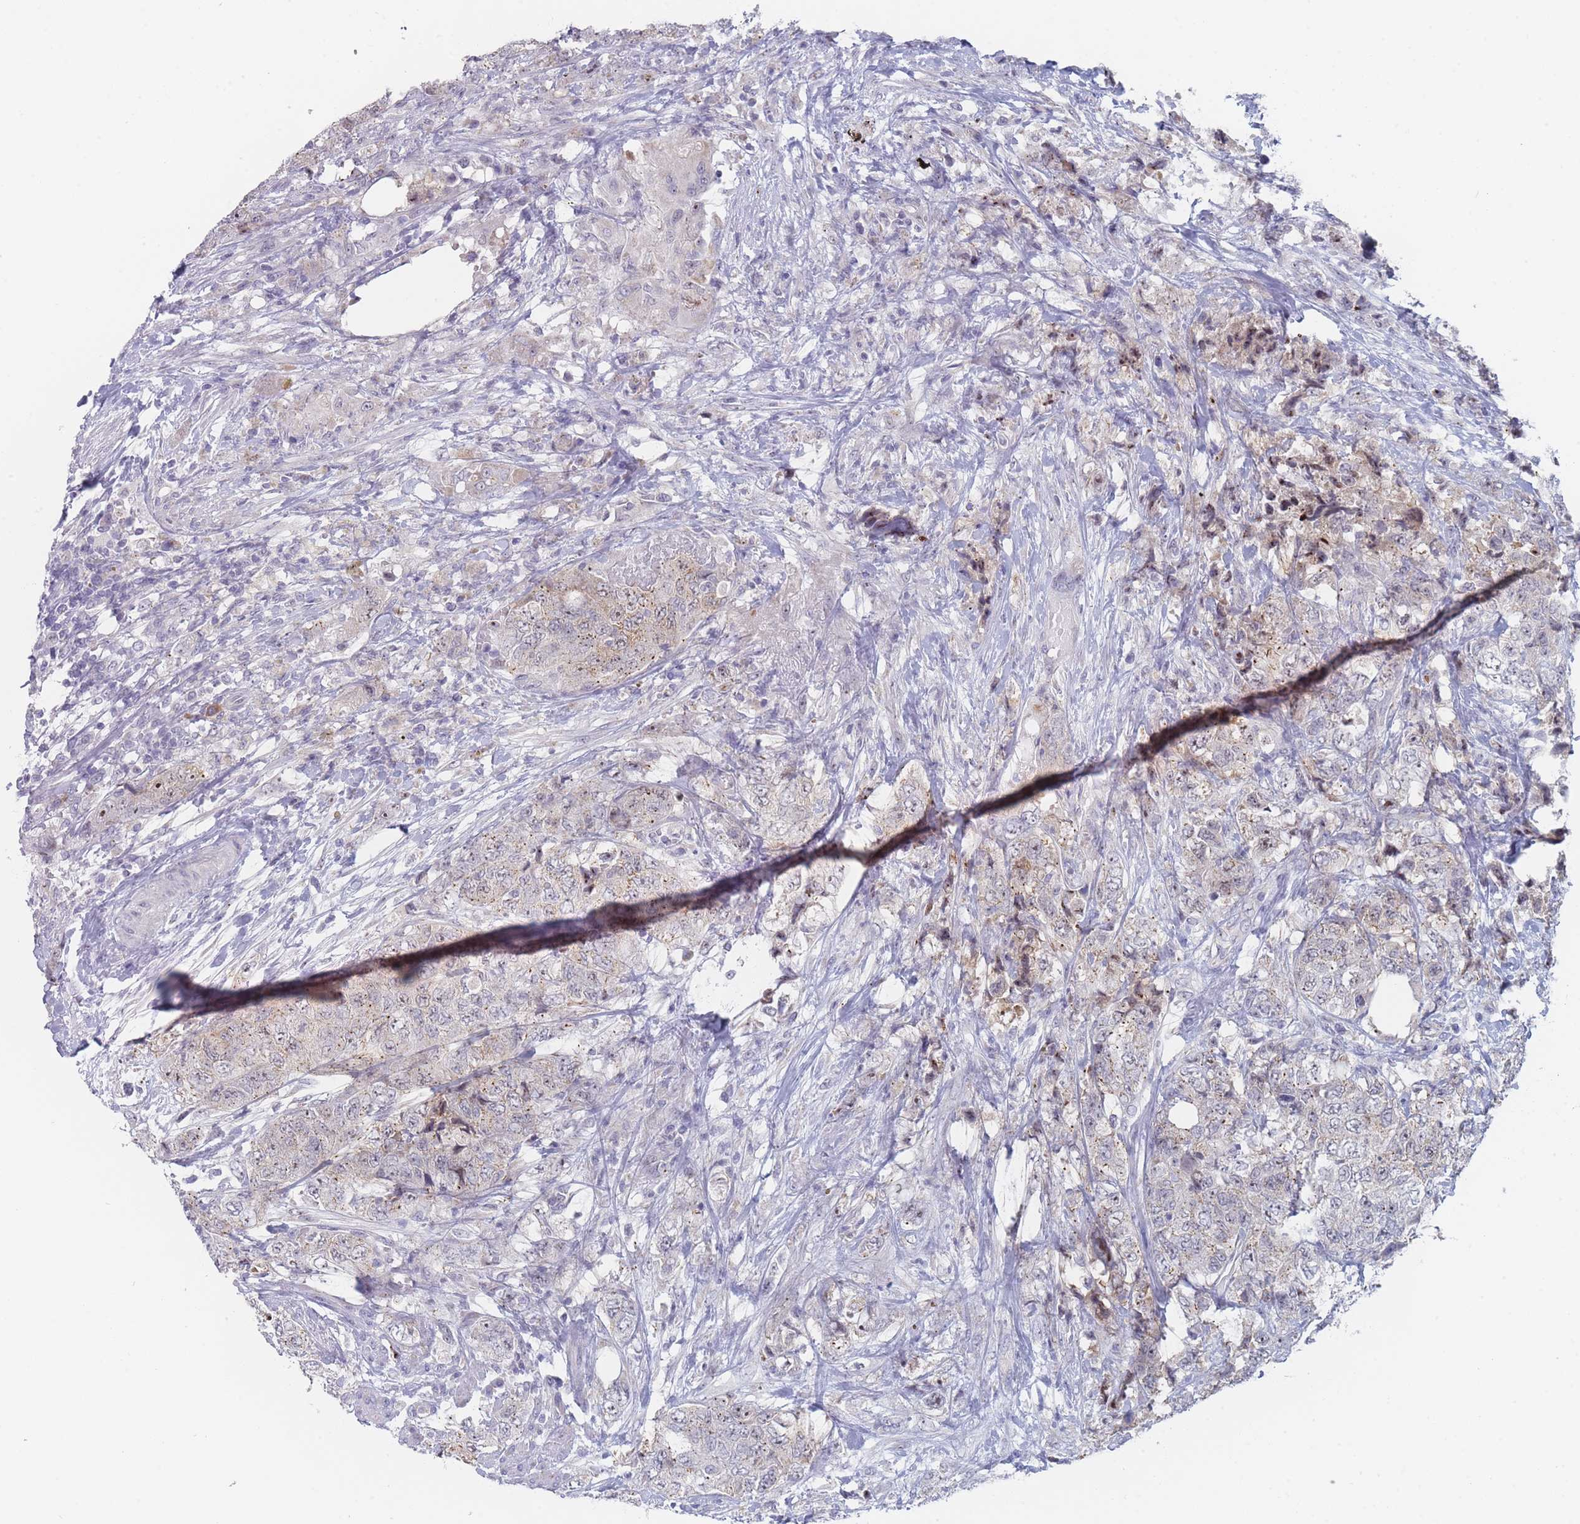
{"staining": {"intensity": "weak", "quantity": "<25%", "location": "cytoplasmic/membranous,nuclear"}, "tissue": "urothelial cancer", "cell_type": "Tumor cells", "image_type": "cancer", "snomed": [{"axis": "morphology", "description": "Urothelial carcinoma, High grade"}, {"axis": "topography", "description": "Urinary bladder"}], "caption": "Urothelial cancer was stained to show a protein in brown. There is no significant expression in tumor cells.", "gene": "RNF8", "patient": {"sex": "female", "age": 78}}